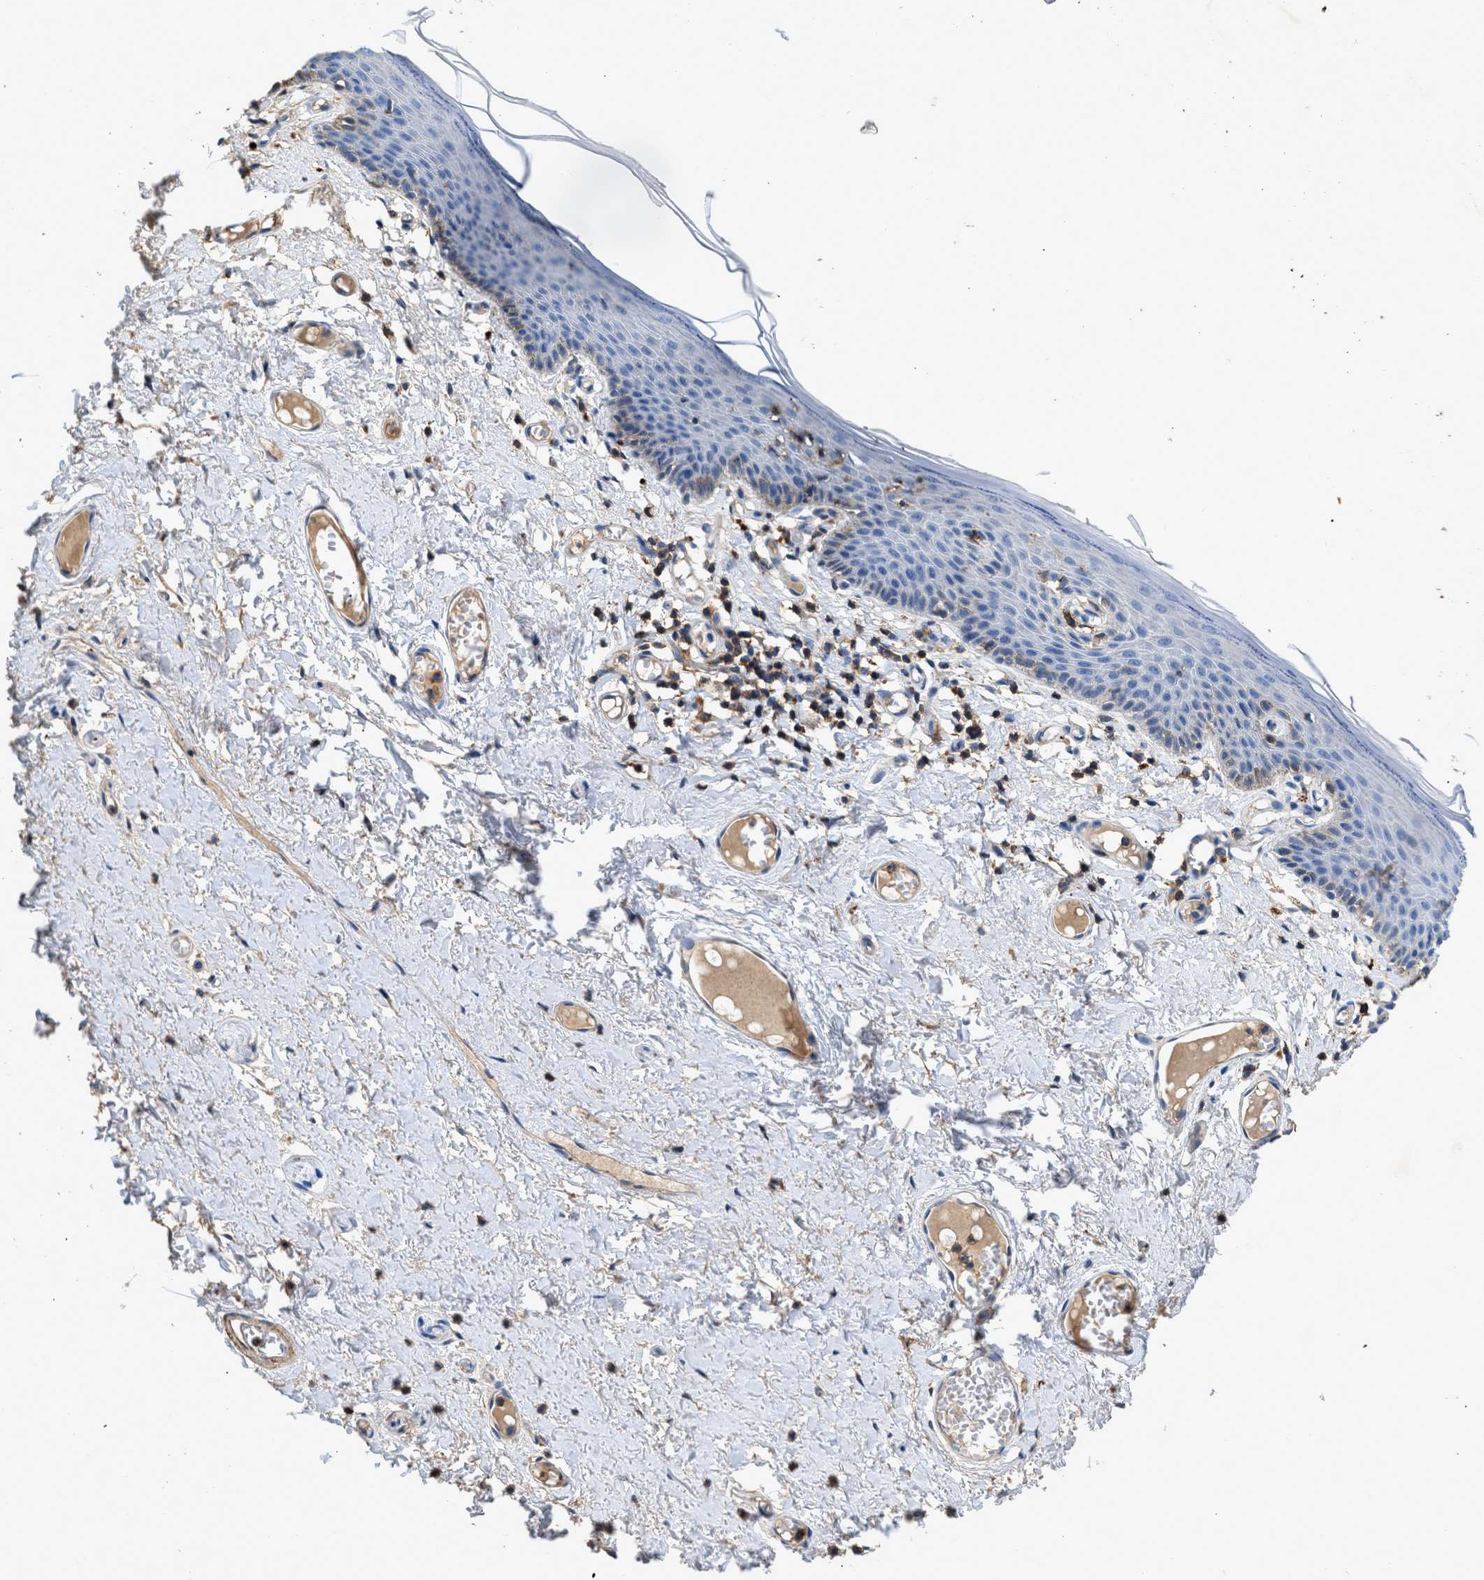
{"staining": {"intensity": "moderate", "quantity": "<25%", "location": "cytoplasmic/membranous"}, "tissue": "skin", "cell_type": "Epidermal cells", "image_type": "normal", "snomed": [{"axis": "morphology", "description": "Normal tissue, NOS"}, {"axis": "topography", "description": "Vulva"}], "caption": "Protein analysis of normal skin shows moderate cytoplasmic/membranous positivity in about <25% of epidermal cells.", "gene": "KCNQ4", "patient": {"sex": "female", "age": 54}}